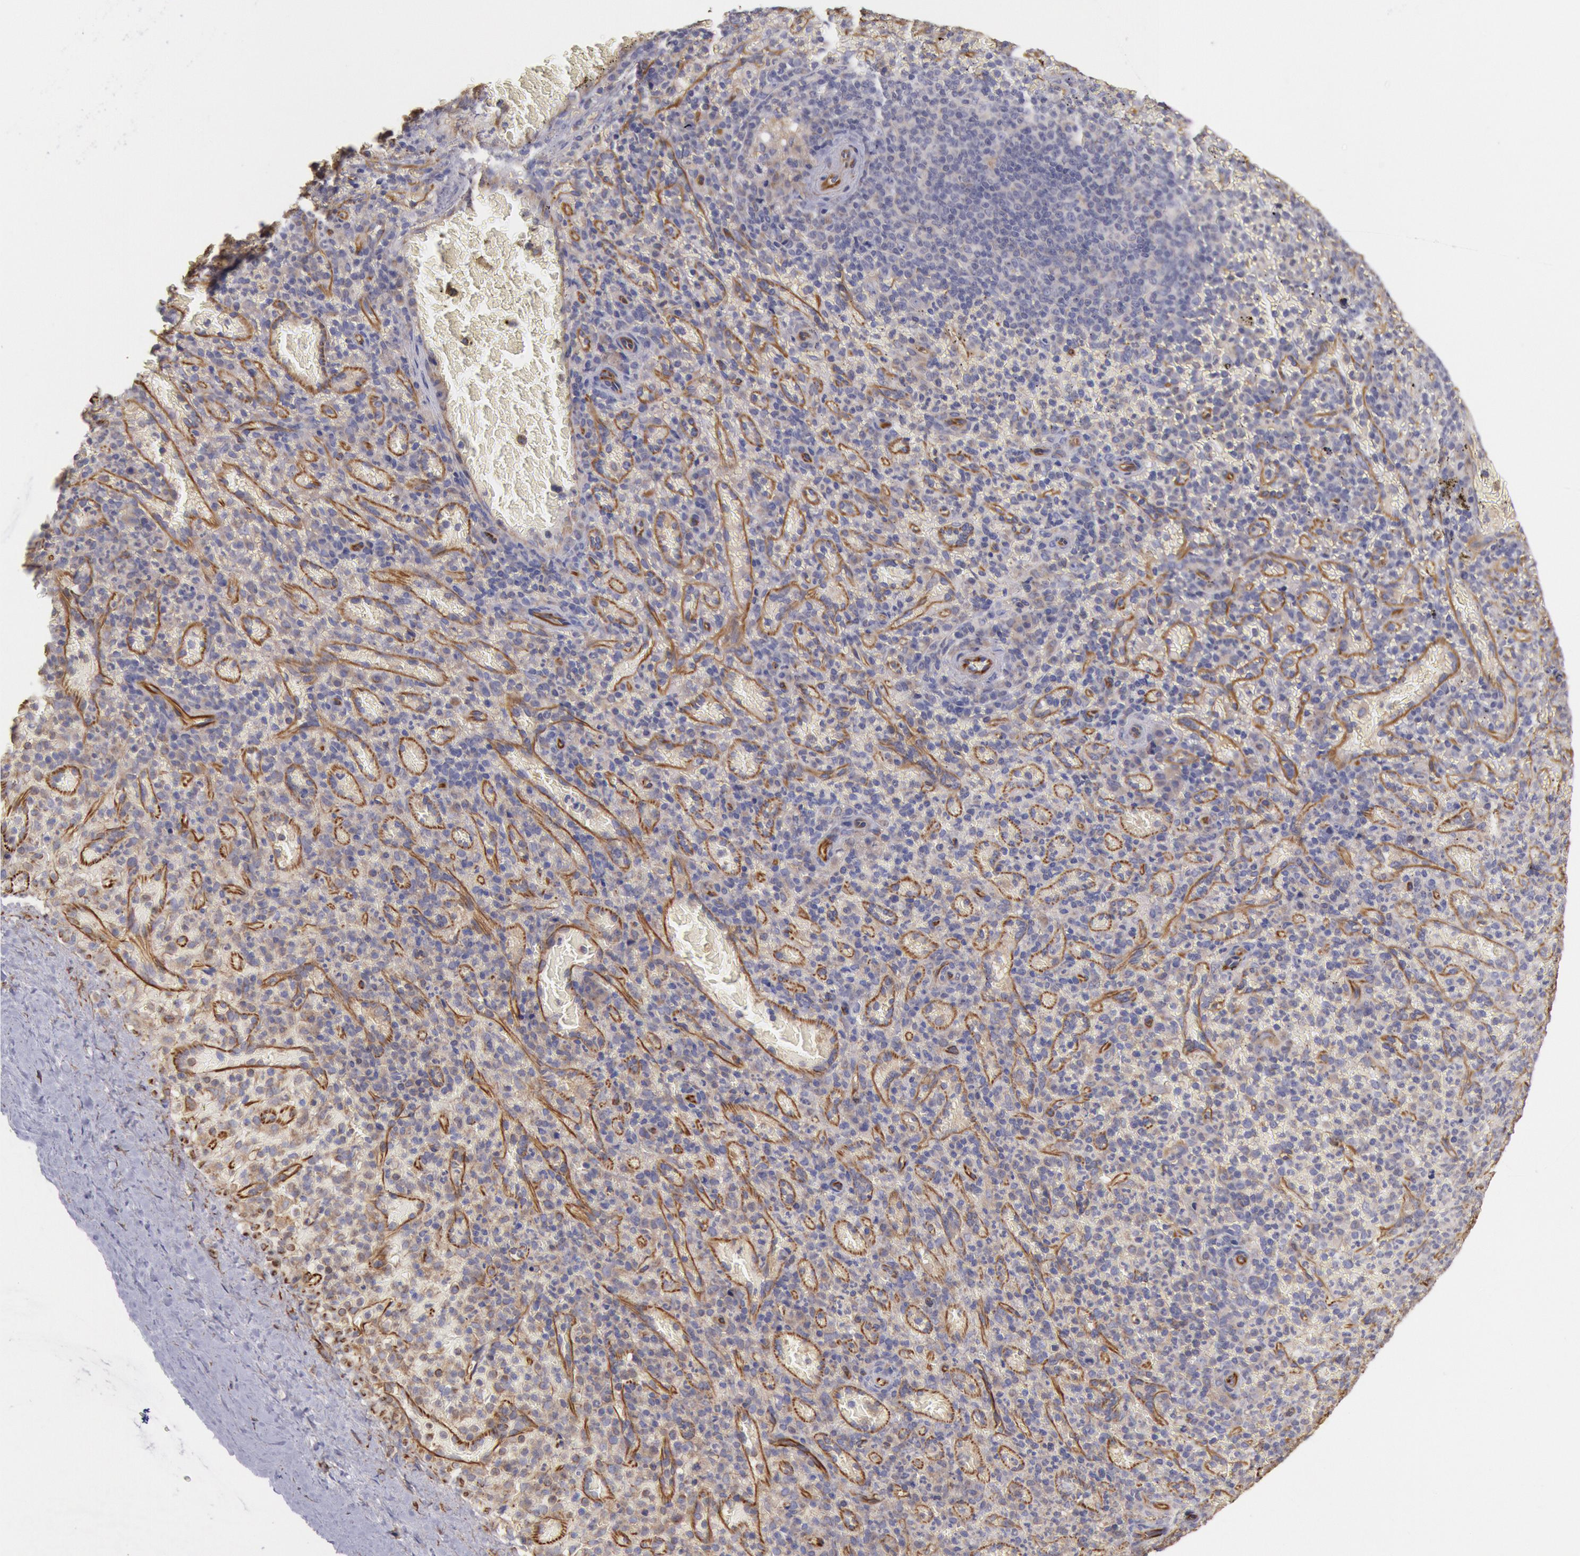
{"staining": {"intensity": "weak", "quantity": "<25%", "location": "cytoplasmic/membranous"}, "tissue": "spleen", "cell_type": "Cells in red pulp", "image_type": "normal", "snomed": [{"axis": "morphology", "description": "Normal tissue, NOS"}, {"axis": "topography", "description": "Spleen"}], "caption": "The immunohistochemistry (IHC) photomicrograph has no significant staining in cells in red pulp of spleen. (DAB (3,3'-diaminobenzidine) IHC, high magnification).", "gene": "RNF139", "patient": {"sex": "female", "age": 50}}